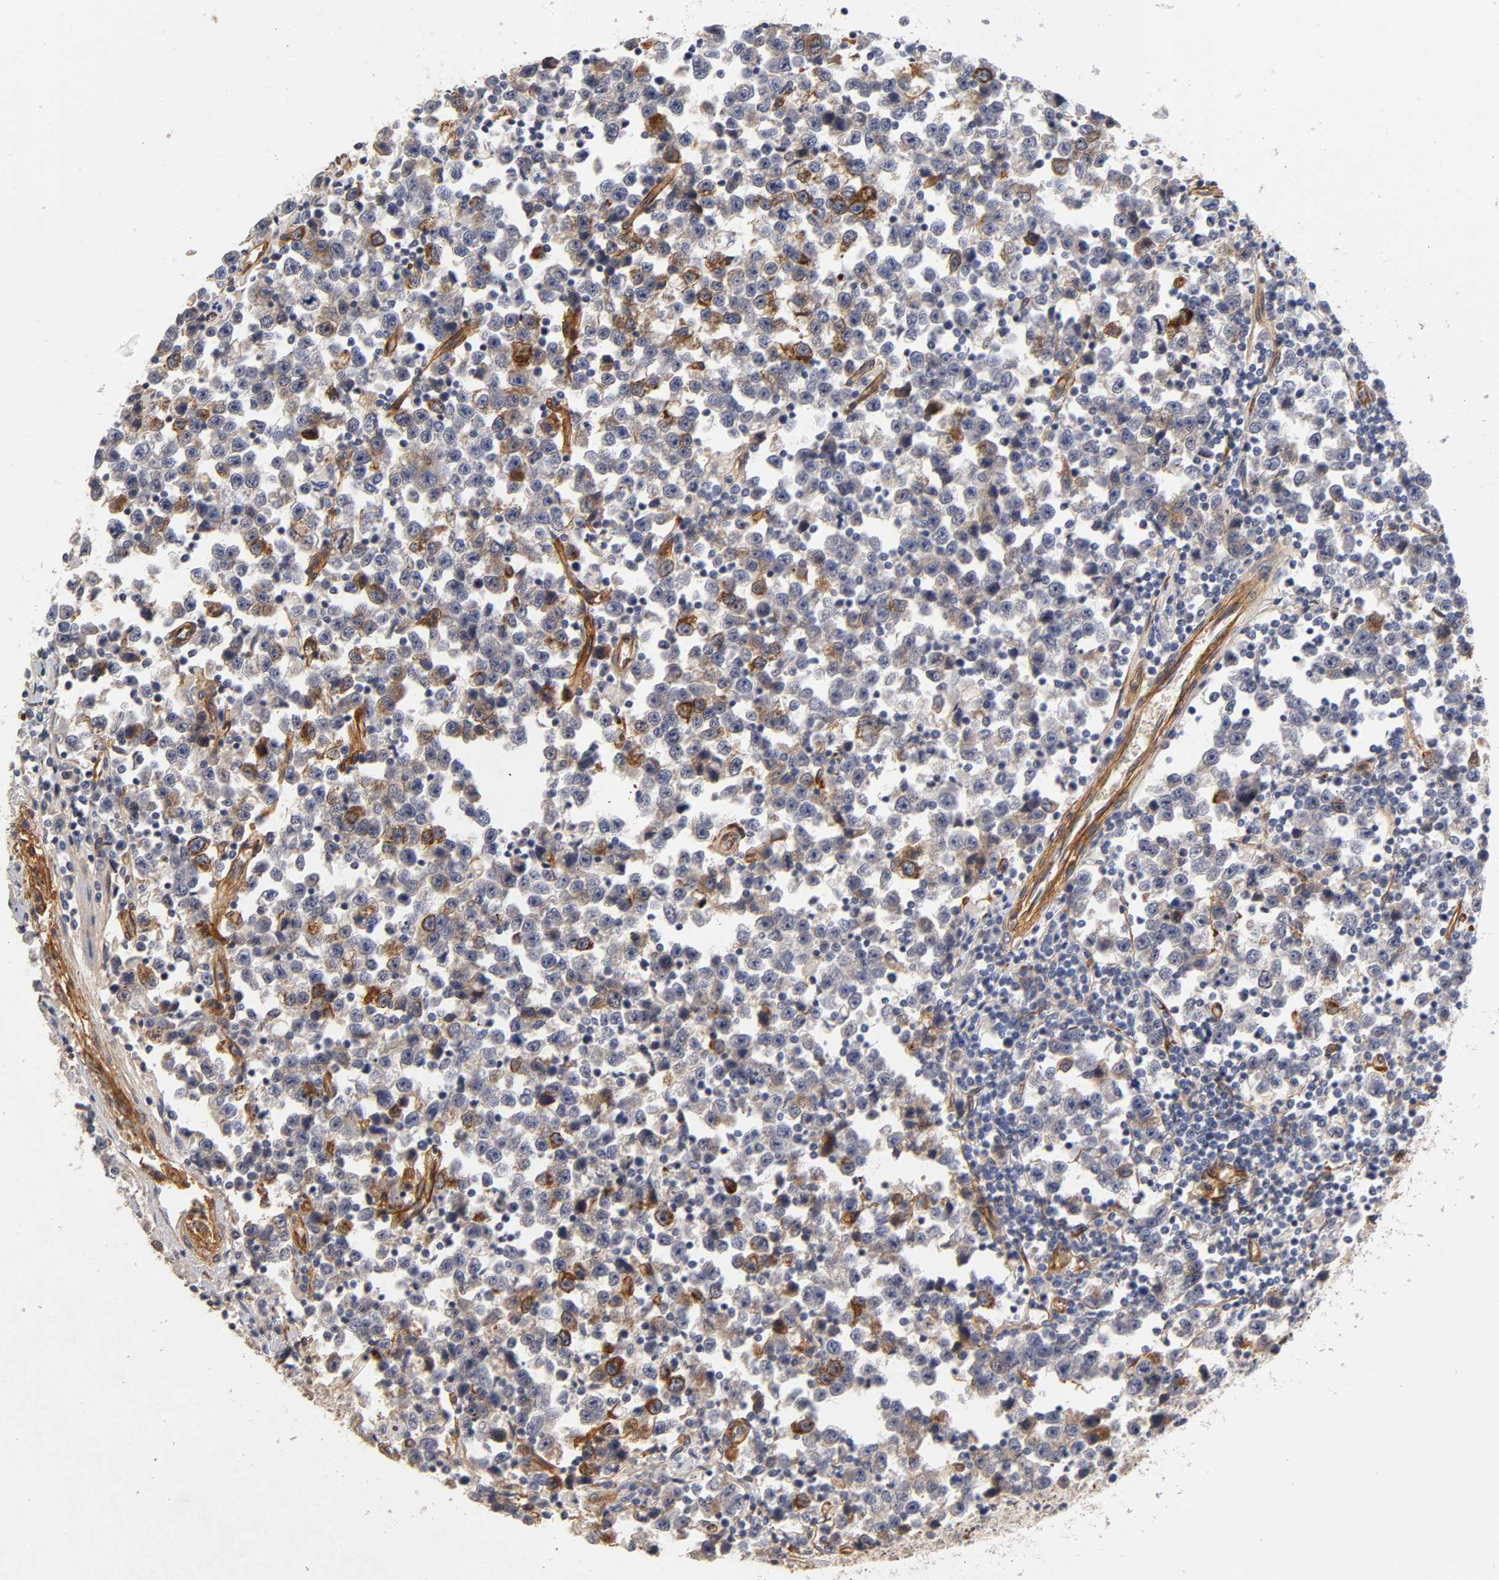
{"staining": {"intensity": "moderate", "quantity": "<25%", "location": "cytoplasmic/membranous"}, "tissue": "testis cancer", "cell_type": "Tumor cells", "image_type": "cancer", "snomed": [{"axis": "morphology", "description": "Seminoma, NOS"}, {"axis": "topography", "description": "Testis"}], "caption": "Protein staining shows moderate cytoplasmic/membranous expression in approximately <25% of tumor cells in testis cancer.", "gene": "LAMB1", "patient": {"sex": "male", "age": 43}}